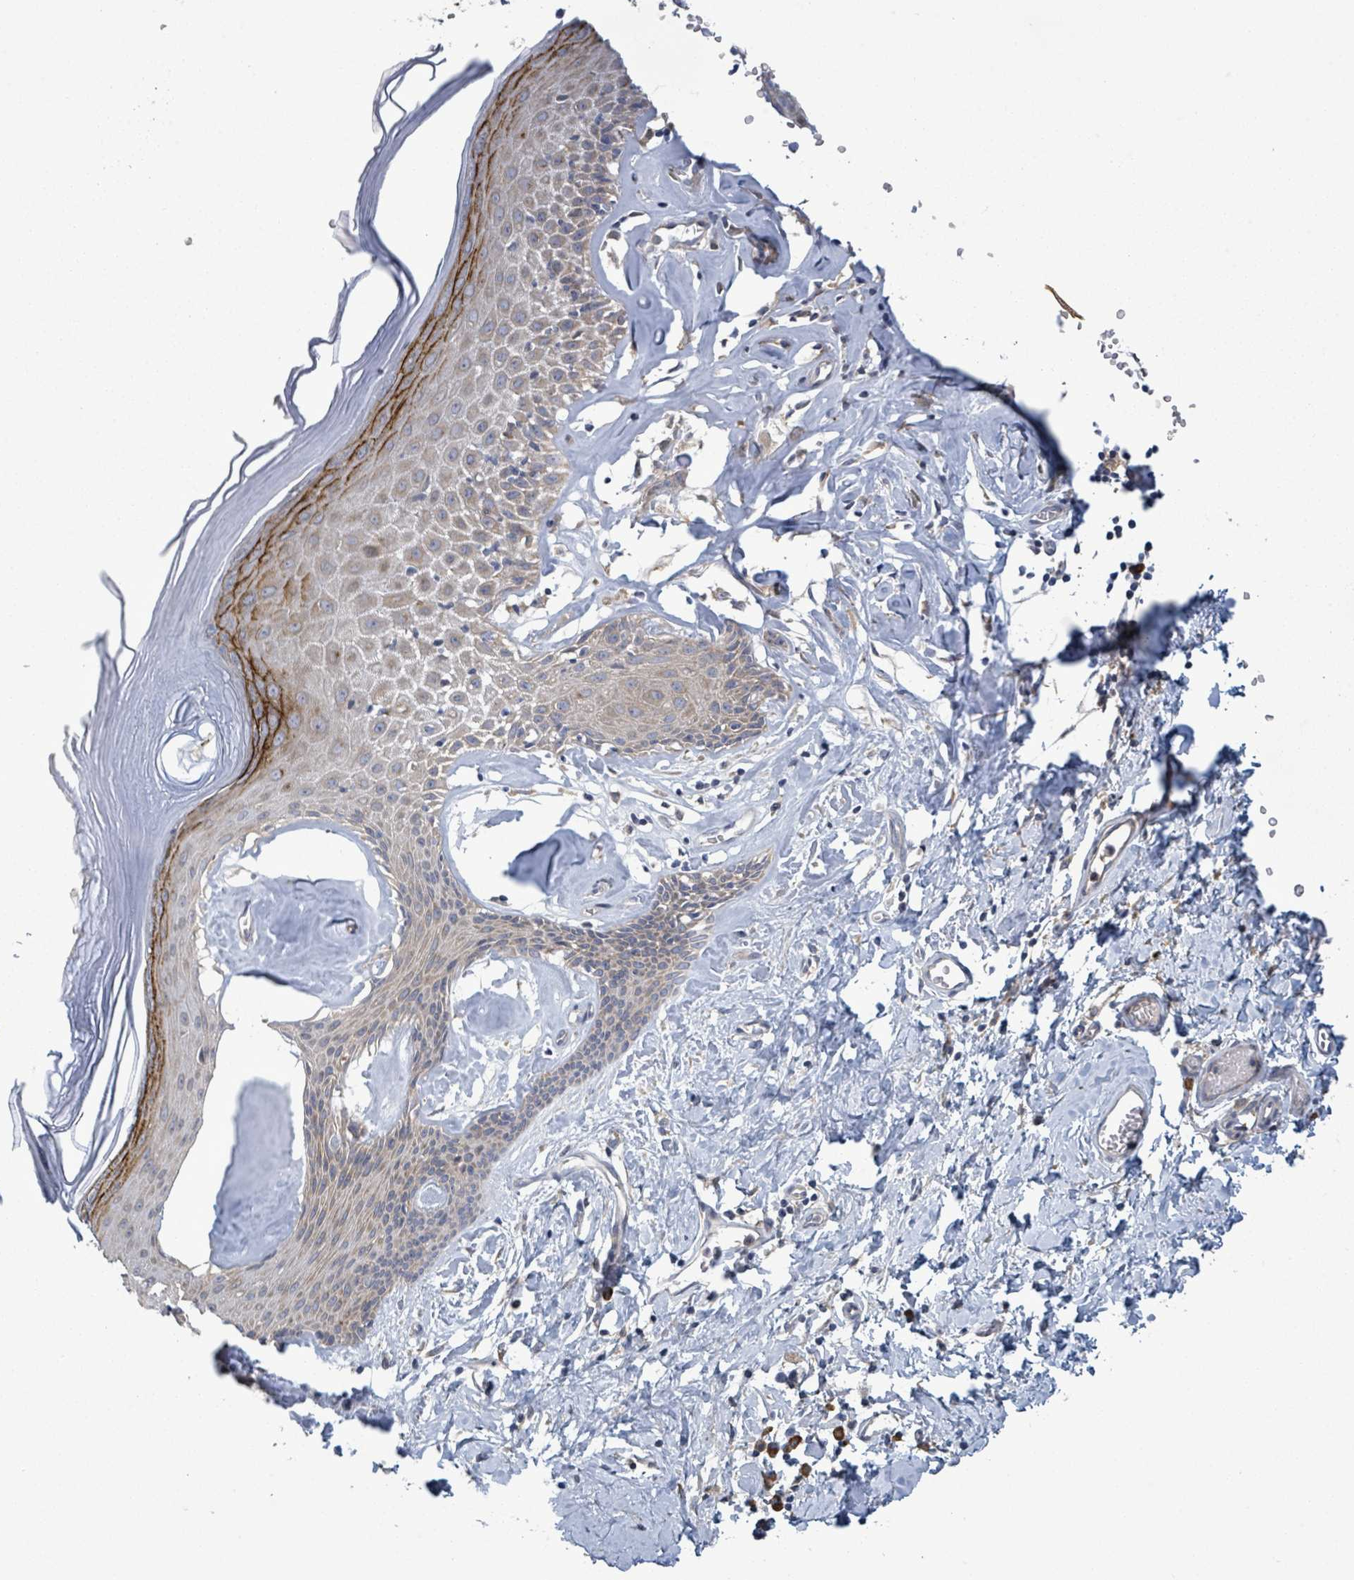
{"staining": {"intensity": "moderate", "quantity": "25%-75%", "location": "cytoplasmic/membranous"}, "tissue": "skin", "cell_type": "Epidermal cells", "image_type": "normal", "snomed": [{"axis": "morphology", "description": "Normal tissue, NOS"}, {"axis": "morphology", "description": "Inflammation, NOS"}, {"axis": "topography", "description": "Vulva"}], "caption": "Immunohistochemical staining of benign human skin reveals medium levels of moderate cytoplasmic/membranous expression in about 25%-75% of epidermal cells.", "gene": "ATP13A1", "patient": {"sex": "female", "age": 86}}